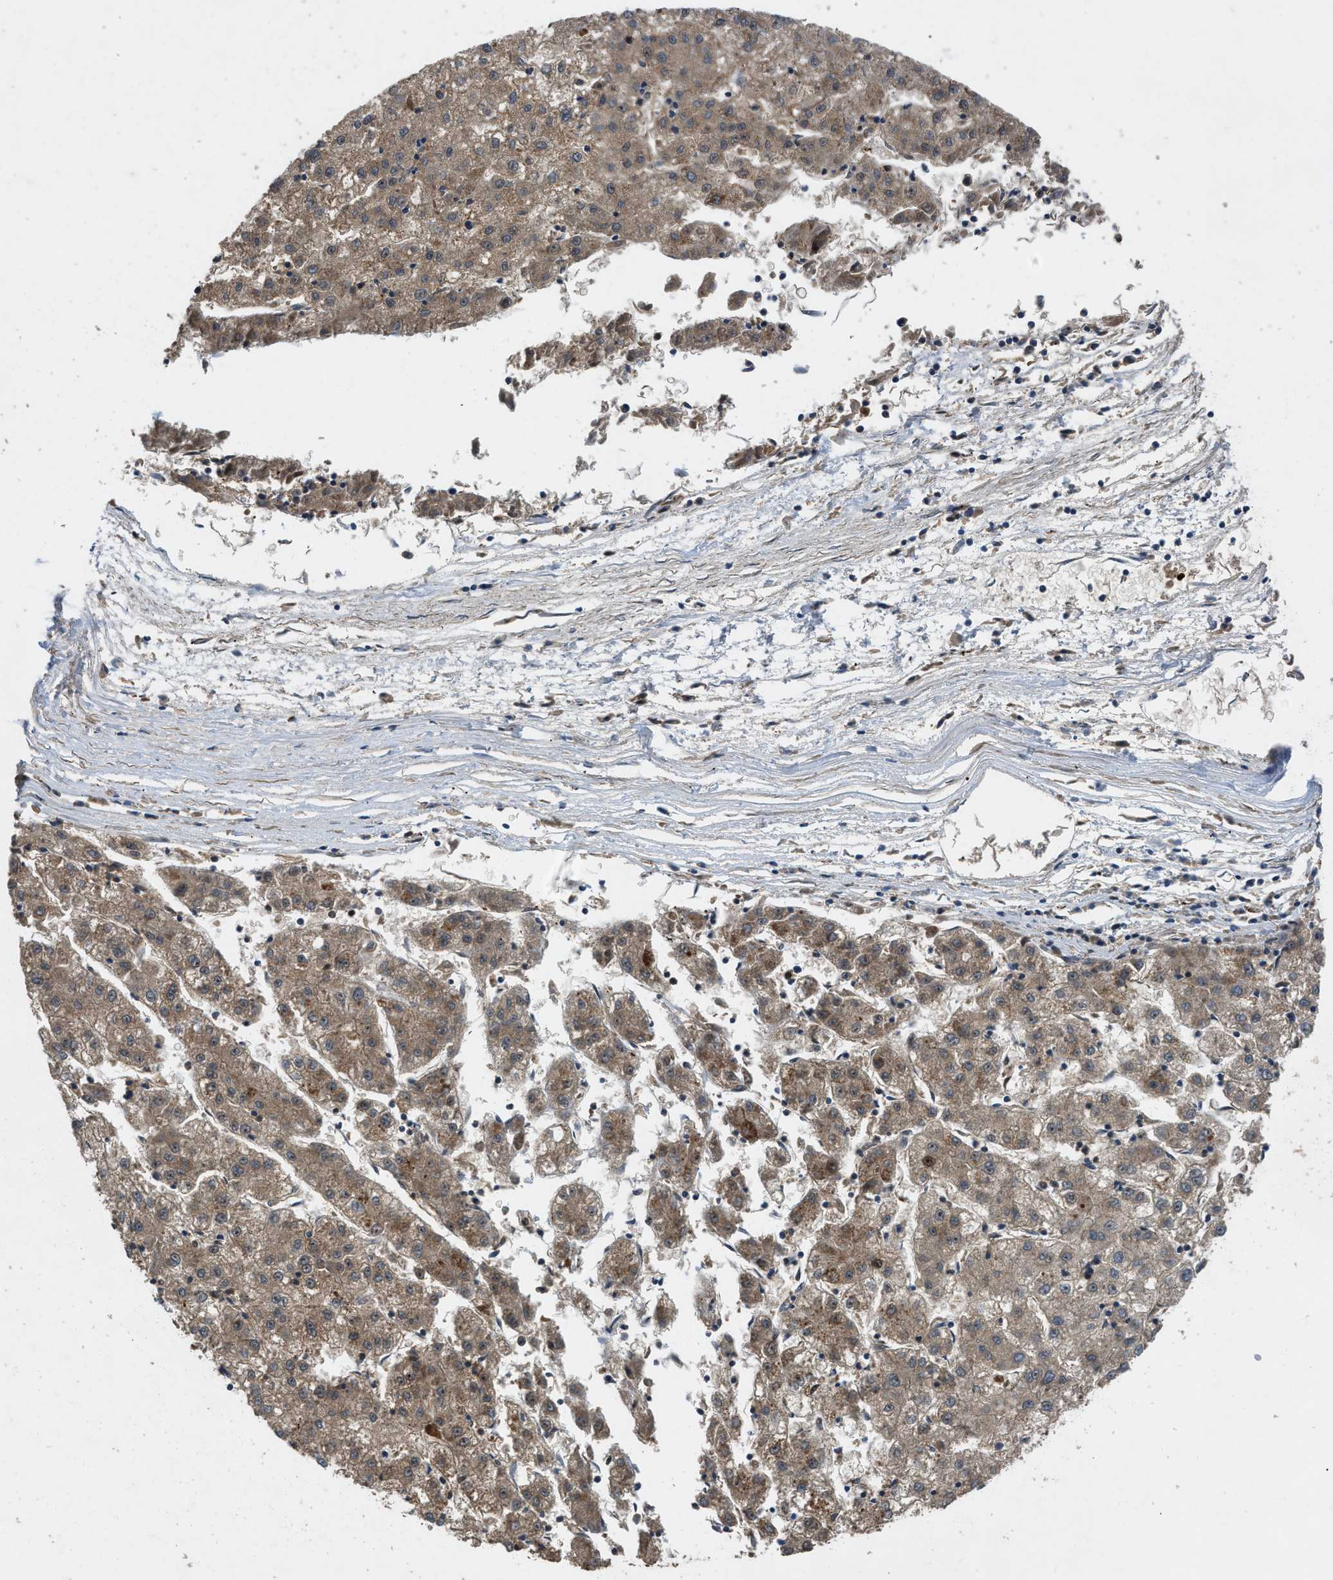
{"staining": {"intensity": "weak", "quantity": ">75%", "location": "cytoplasmic/membranous"}, "tissue": "liver cancer", "cell_type": "Tumor cells", "image_type": "cancer", "snomed": [{"axis": "morphology", "description": "Carcinoma, Hepatocellular, NOS"}, {"axis": "topography", "description": "Liver"}], "caption": "A brown stain labels weak cytoplasmic/membranous expression of a protein in liver cancer (hepatocellular carcinoma) tumor cells.", "gene": "CNNM3", "patient": {"sex": "male", "age": 72}}